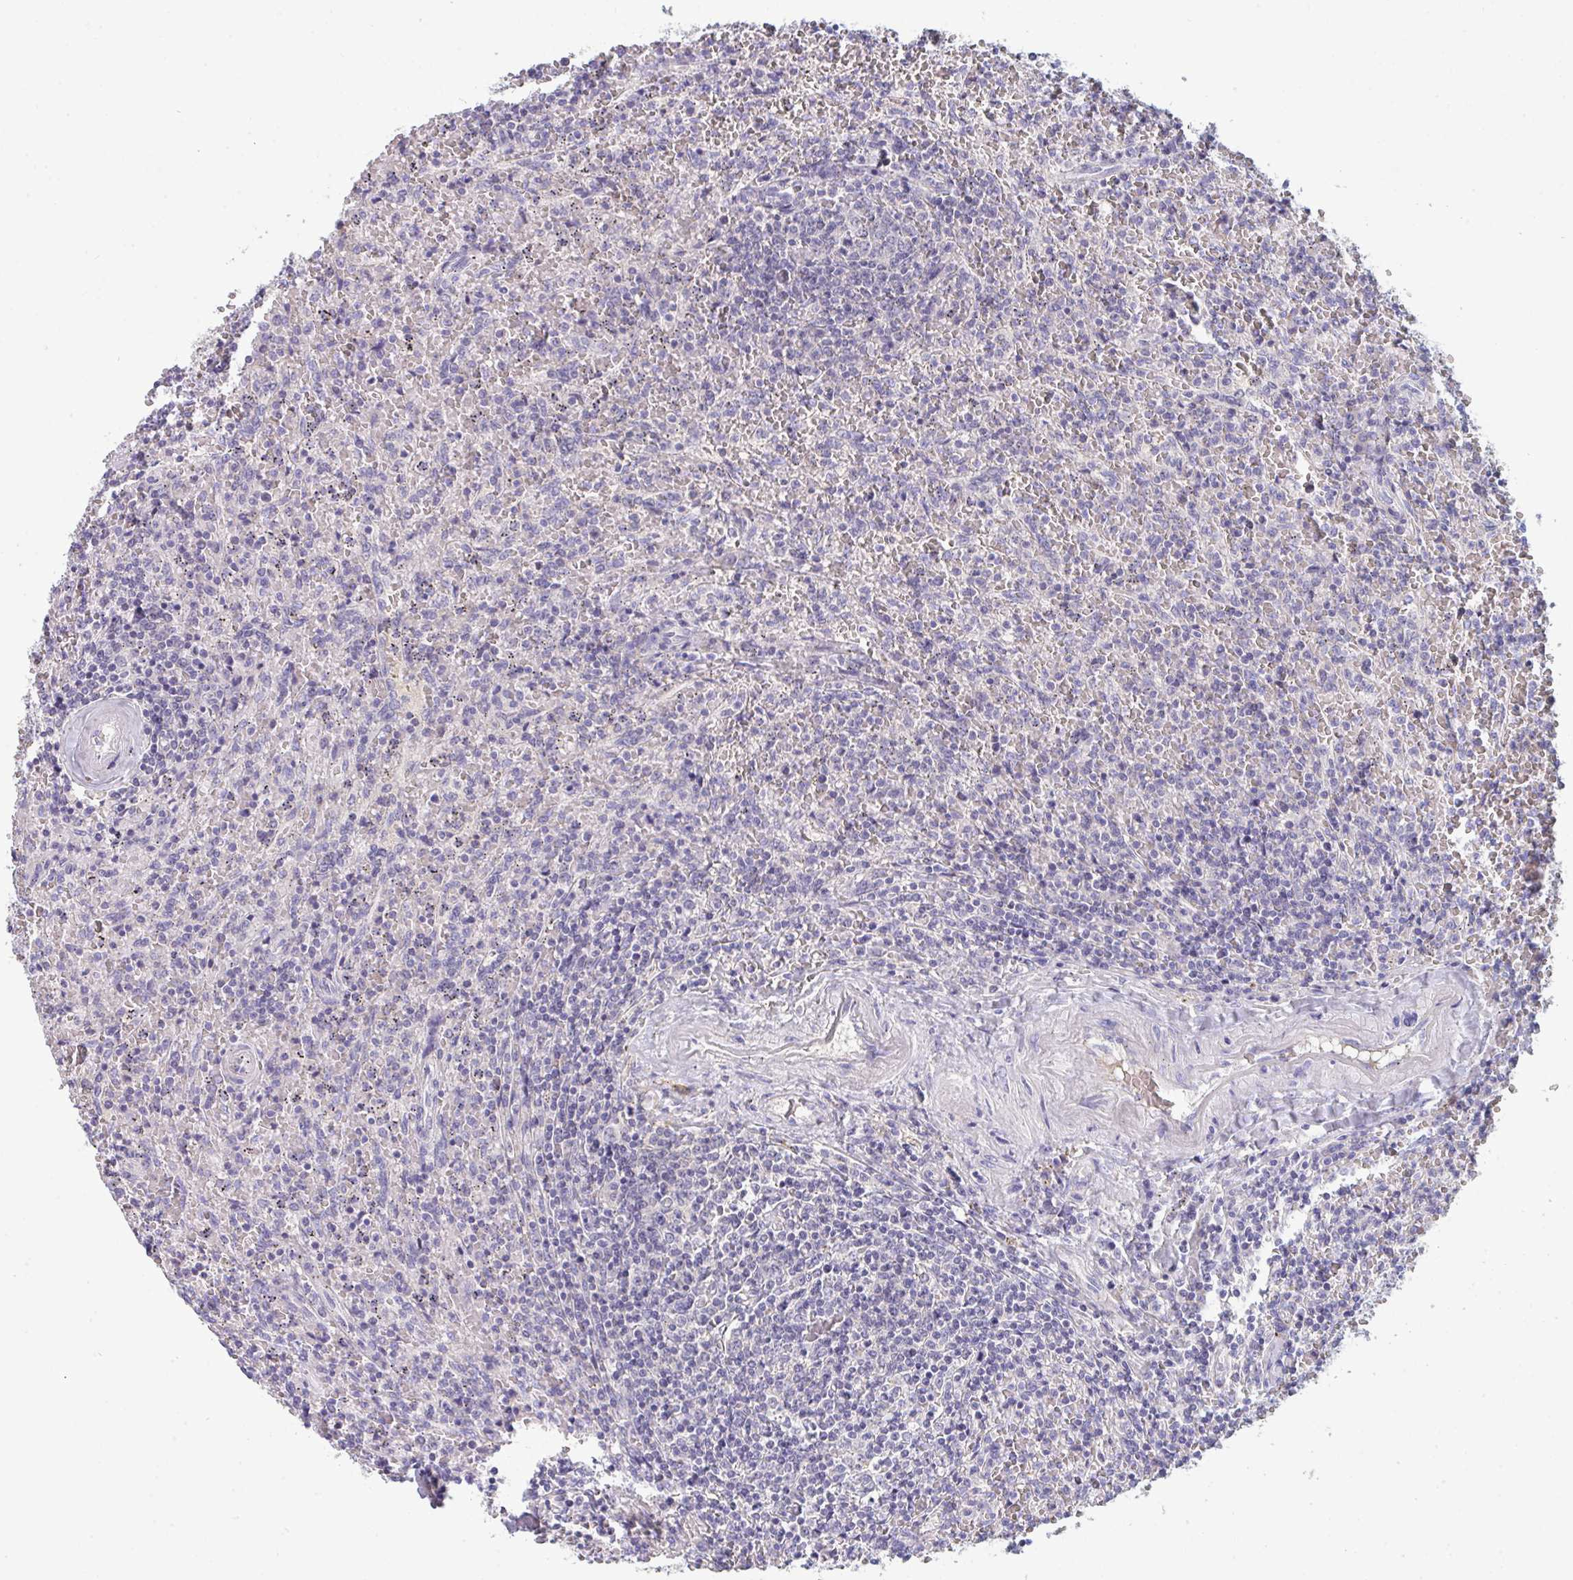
{"staining": {"intensity": "negative", "quantity": "none", "location": "none"}, "tissue": "lymphoma", "cell_type": "Tumor cells", "image_type": "cancer", "snomed": [{"axis": "morphology", "description": "Malignant lymphoma, non-Hodgkin's type, Low grade"}, {"axis": "topography", "description": "Spleen"}], "caption": "DAB immunohistochemical staining of human lymphoma shows no significant expression in tumor cells.", "gene": "HGFAC", "patient": {"sex": "female", "age": 64}}